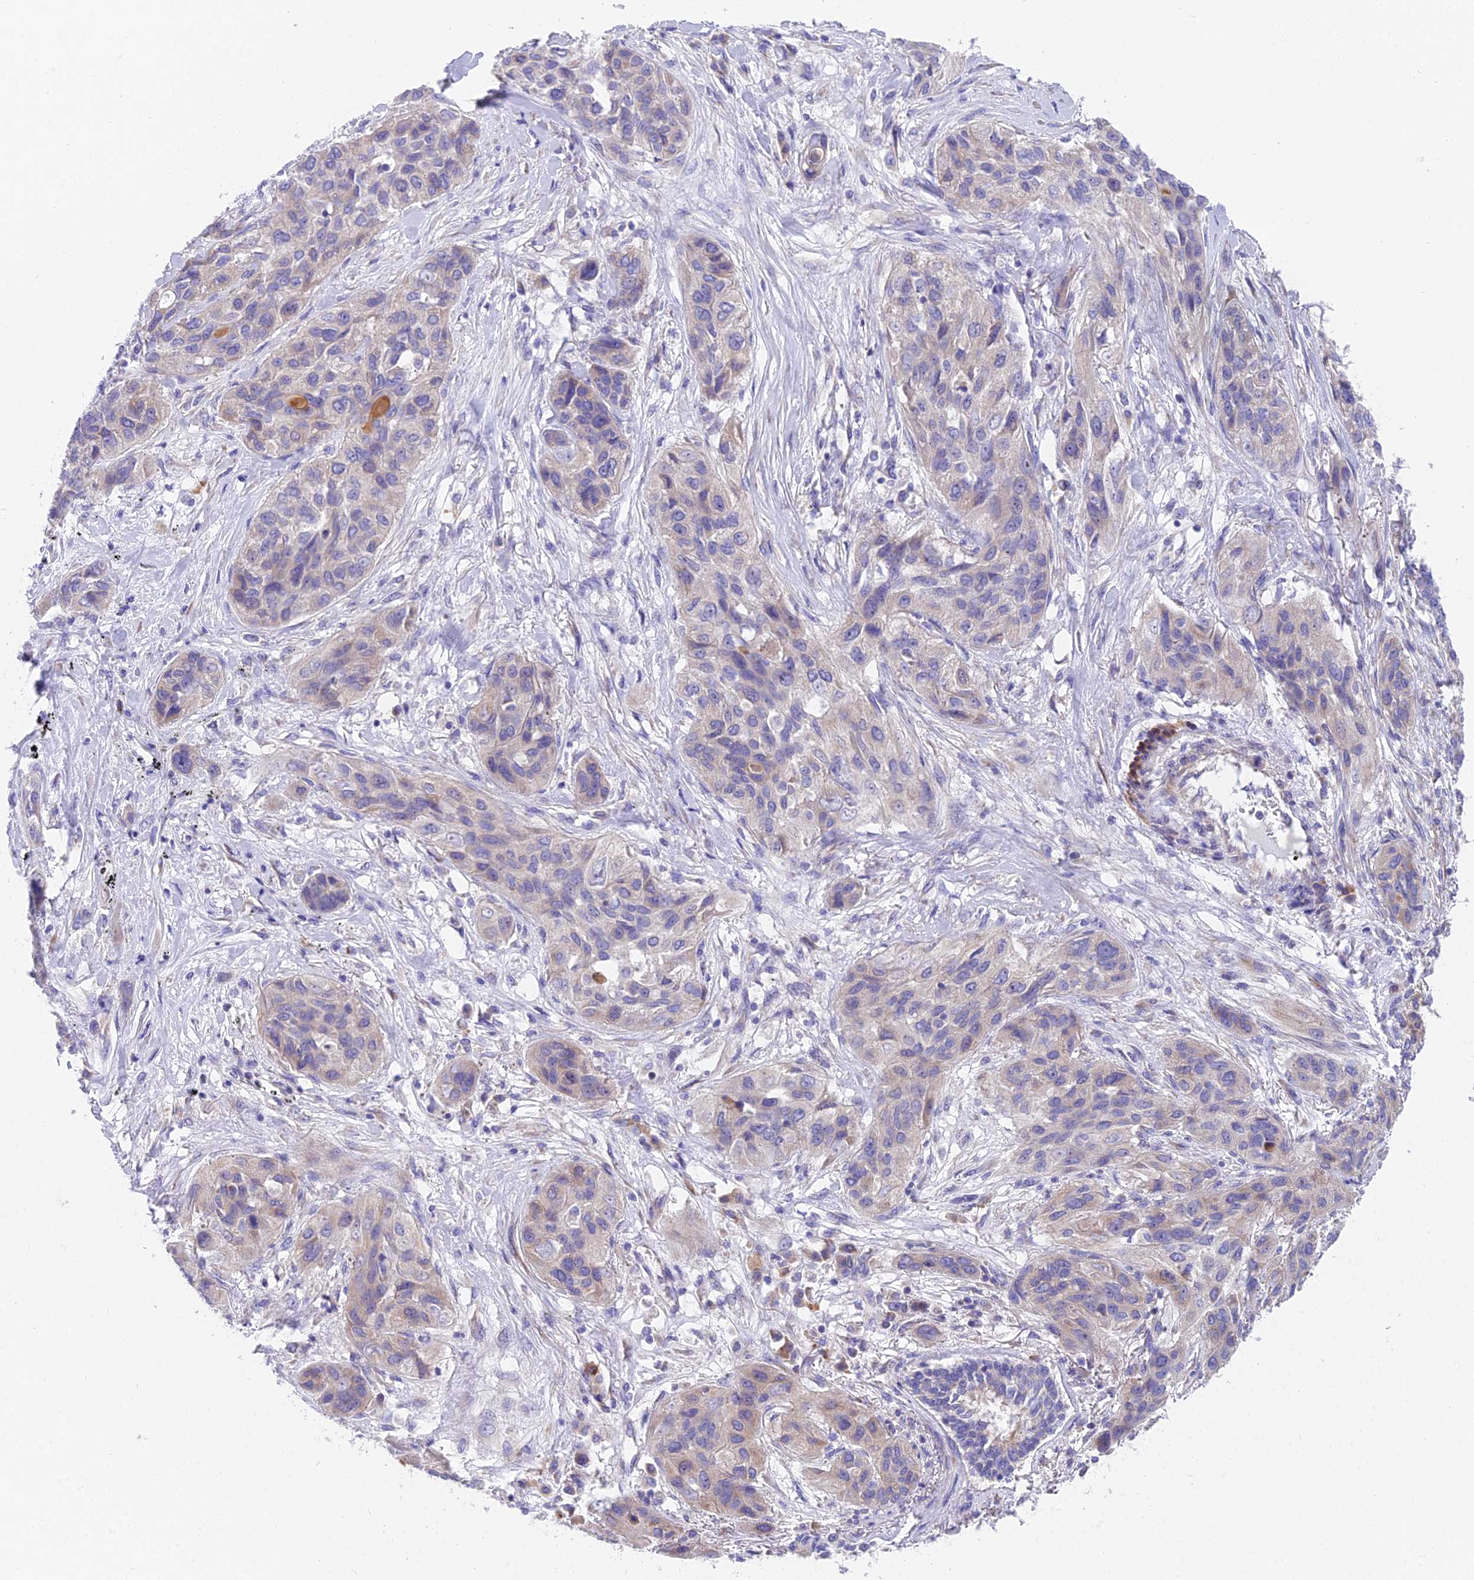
{"staining": {"intensity": "weak", "quantity": "<25%", "location": "cytoplasmic/membranous"}, "tissue": "lung cancer", "cell_type": "Tumor cells", "image_type": "cancer", "snomed": [{"axis": "morphology", "description": "Squamous cell carcinoma, NOS"}, {"axis": "topography", "description": "Lung"}], "caption": "The histopathology image shows no significant positivity in tumor cells of lung cancer (squamous cell carcinoma).", "gene": "MVB12A", "patient": {"sex": "female", "age": 70}}